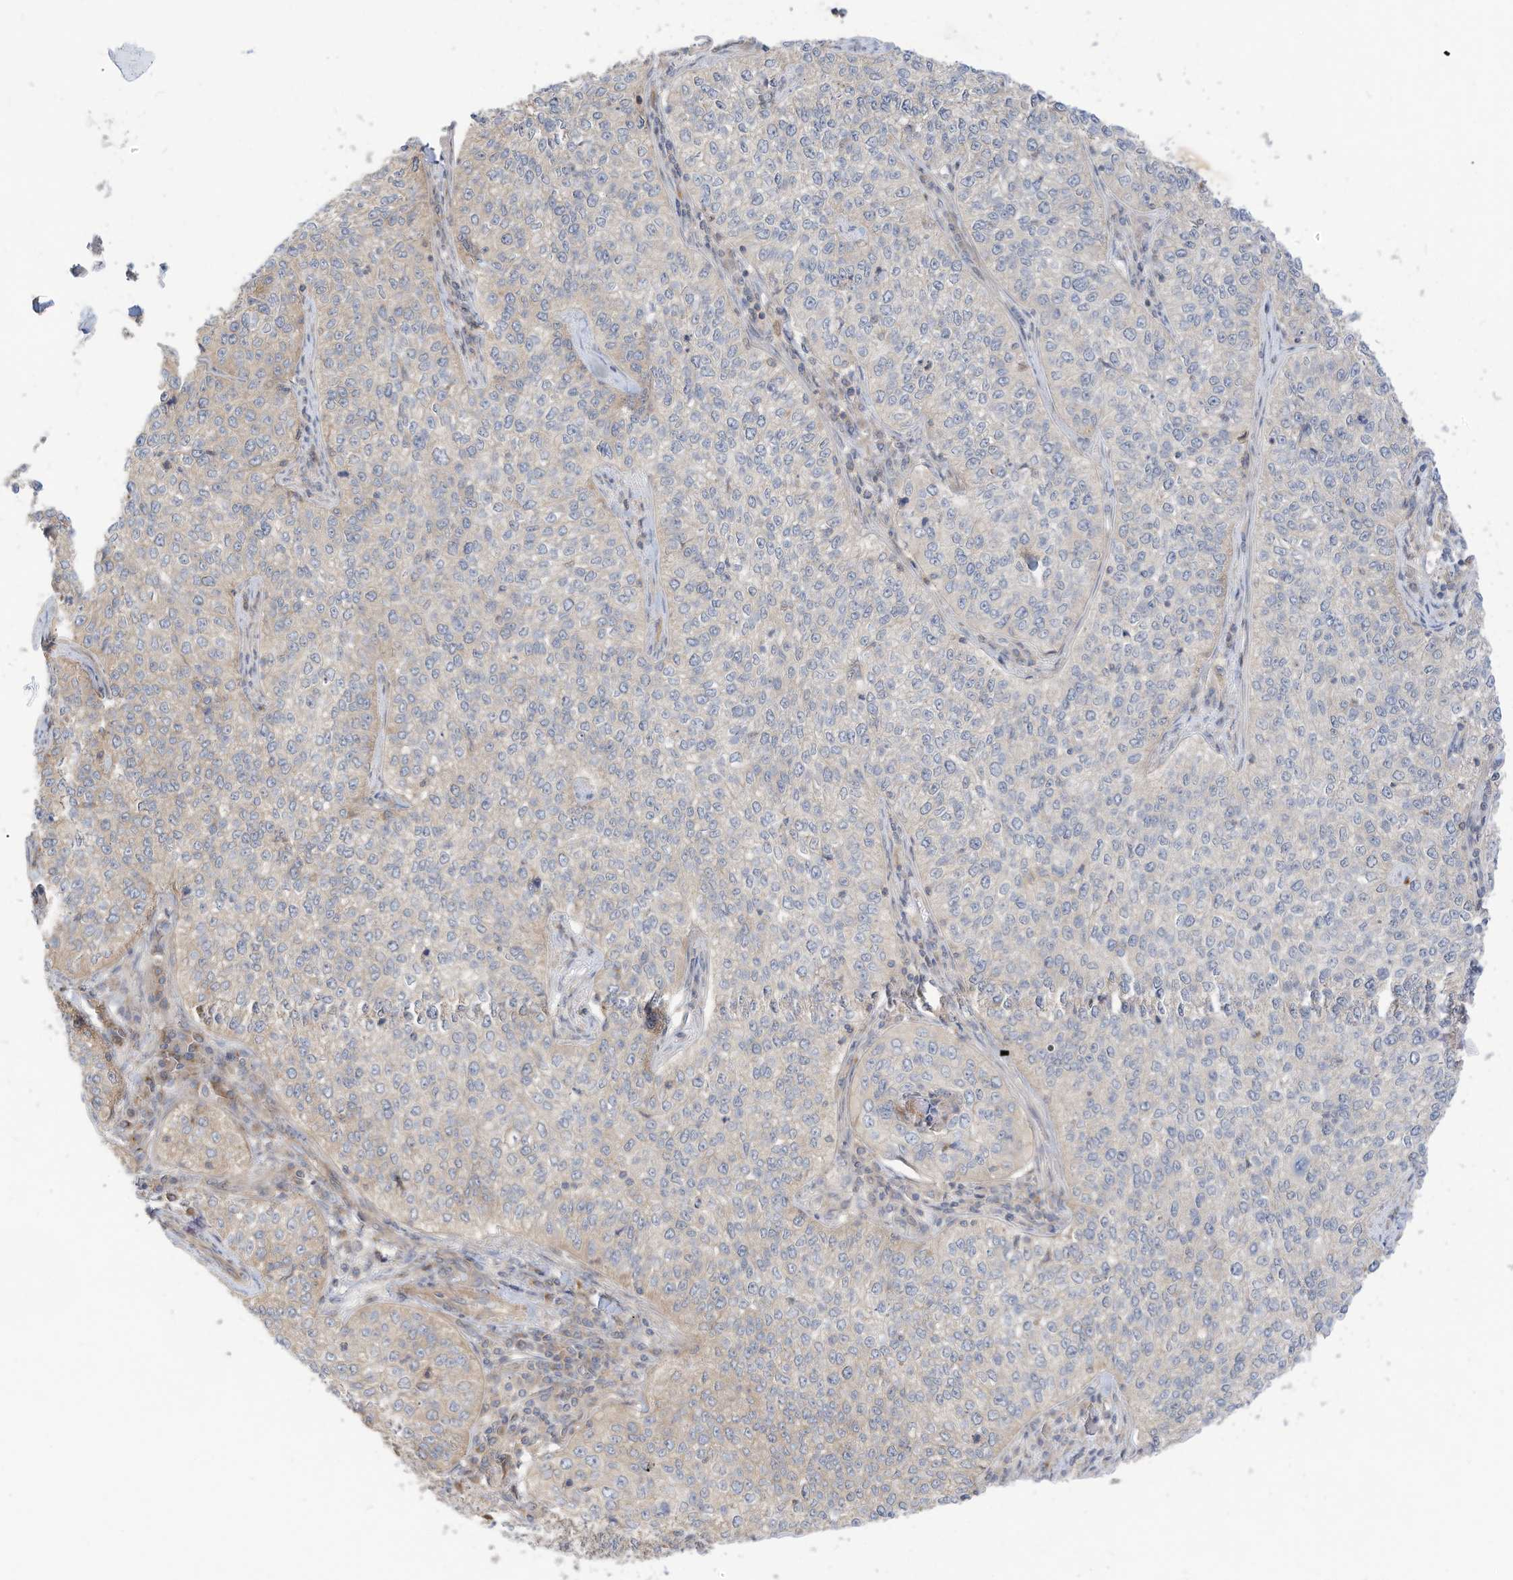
{"staining": {"intensity": "negative", "quantity": "none", "location": "none"}, "tissue": "cervical cancer", "cell_type": "Tumor cells", "image_type": "cancer", "snomed": [{"axis": "morphology", "description": "Squamous cell carcinoma, NOS"}, {"axis": "topography", "description": "Cervix"}], "caption": "High power microscopy photomicrograph of an IHC micrograph of cervical cancer, revealing no significant staining in tumor cells.", "gene": "OFD1", "patient": {"sex": "female", "age": 35}}